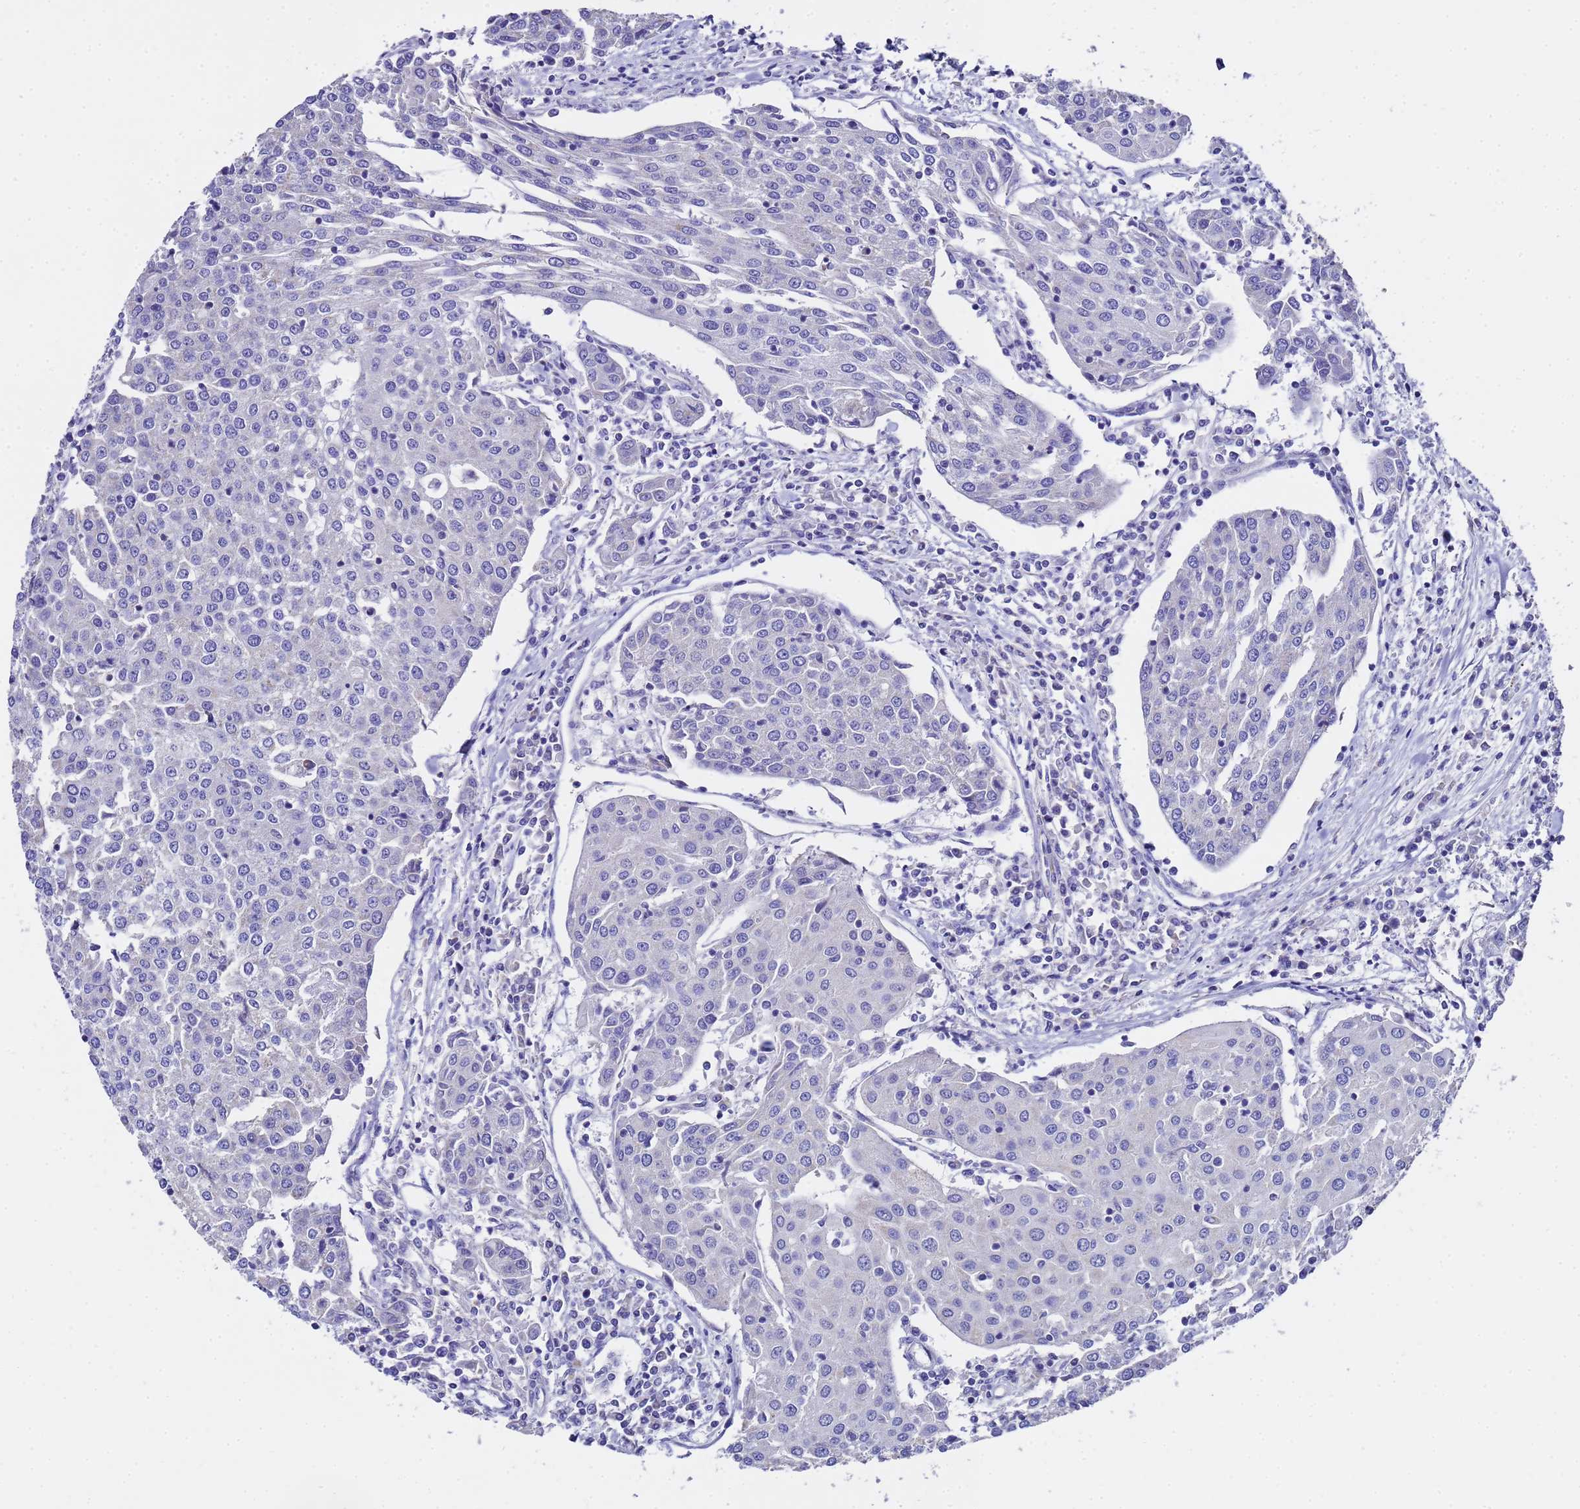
{"staining": {"intensity": "negative", "quantity": "none", "location": "none"}, "tissue": "urothelial cancer", "cell_type": "Tumor cells", "image_type": "cancer", "snomed": [{"axis": "morphology", "description": "Urothelial carcinoma, High grade"}, {"axis": "topography", "description": "Urinary bladder"}], "caption": "This is an IHC histopathology image of human urothelial carcinoma (high-grade). There is no expression in tumor cells.", "gene": "MRPS12", "patient": {"sex": "female", "age": 85}}